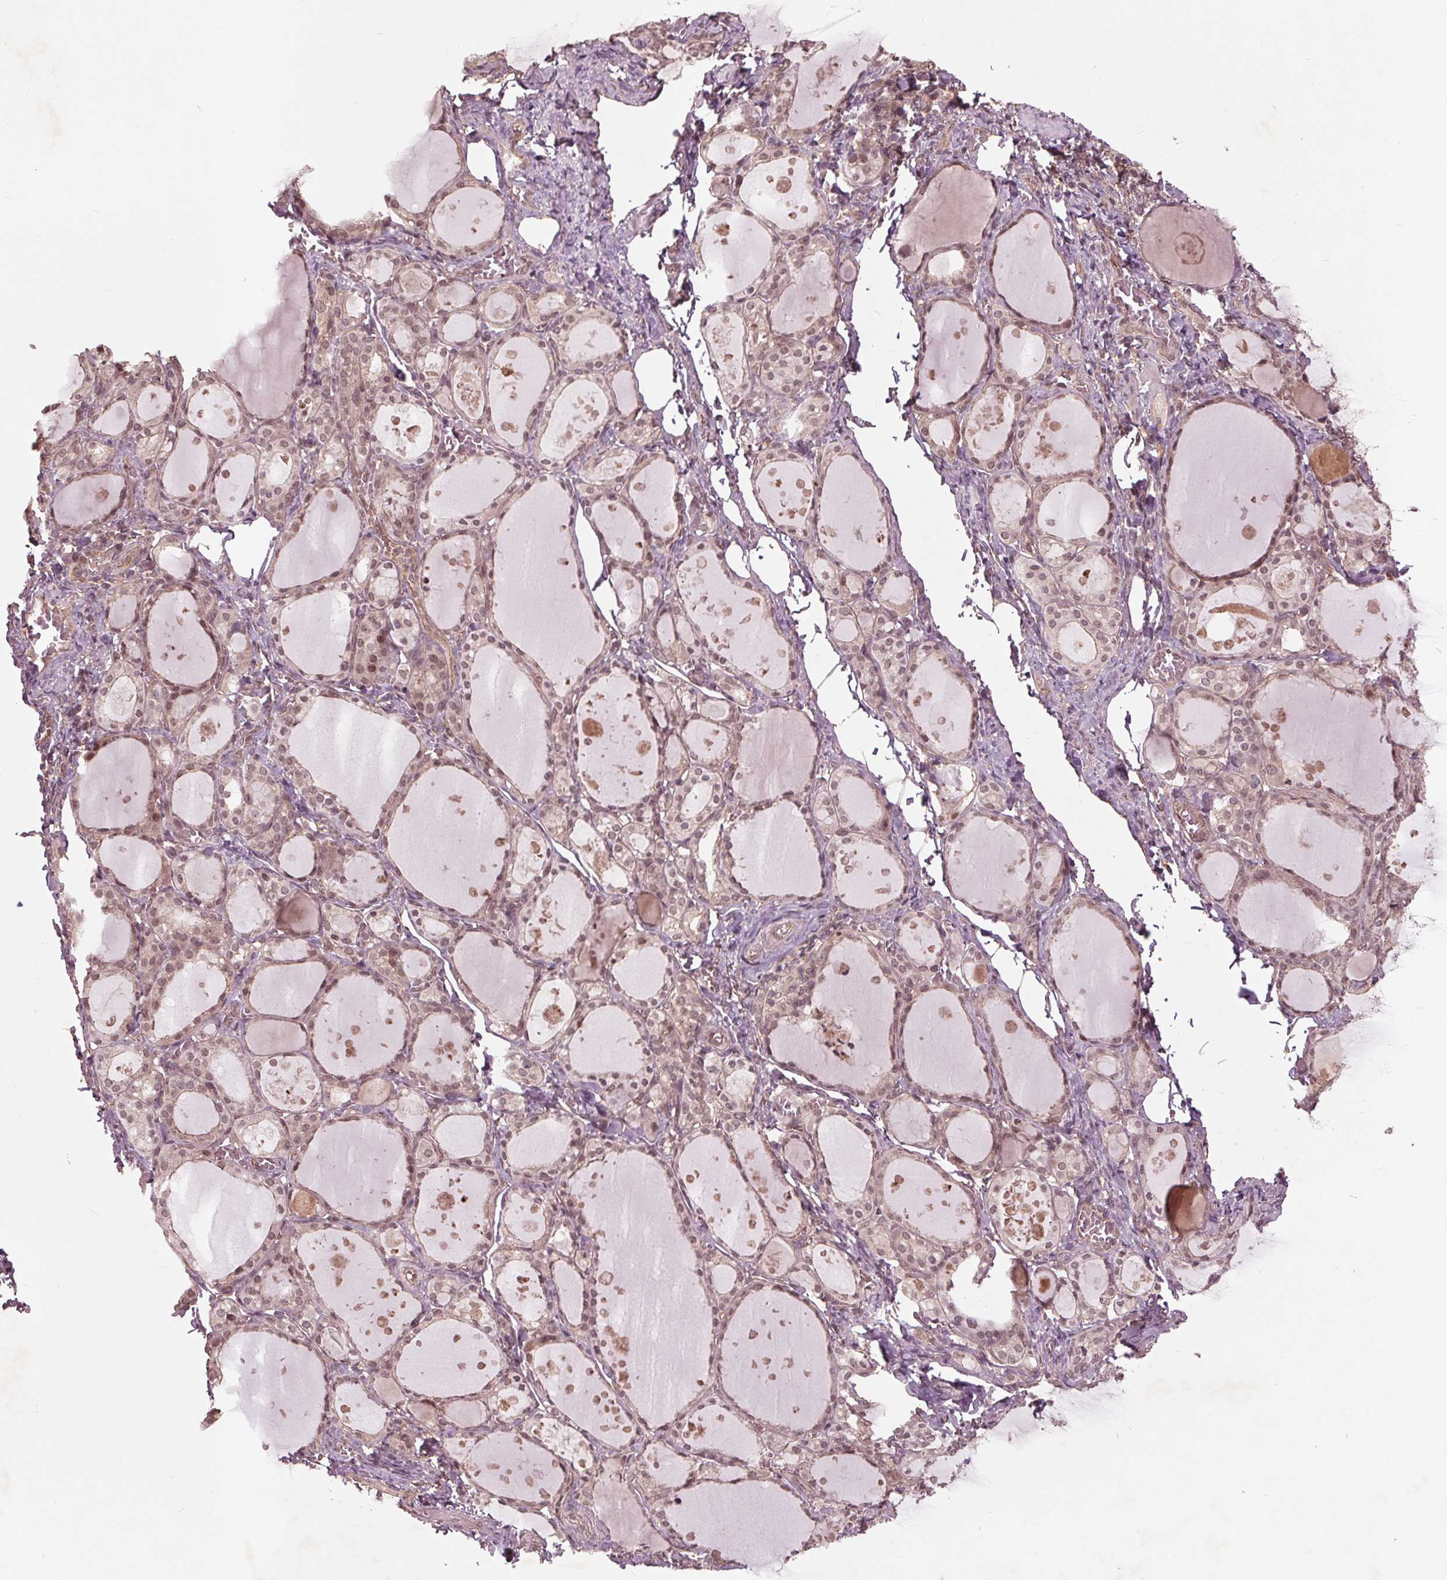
{"staining": {"intensity": "weak", "quantity": "25%-75%", "location": "nuclear"}, "tissue": "thyroid gland", "cell_type": "Glandular cells", "image_type": "normal", "snomed": [{"axis": "morphology", "description": "Normal tissue, NOS"}, {"axis": "topography", "description": "Thyroid gland"}], "caption": "Immunohistochemistry of benign thyroid gland displays low levels of weak nuclear expression in about 25%-75% of glandular cells.", "gene": "BTBD1", "patient": {"sex": "male", "age": 68}}